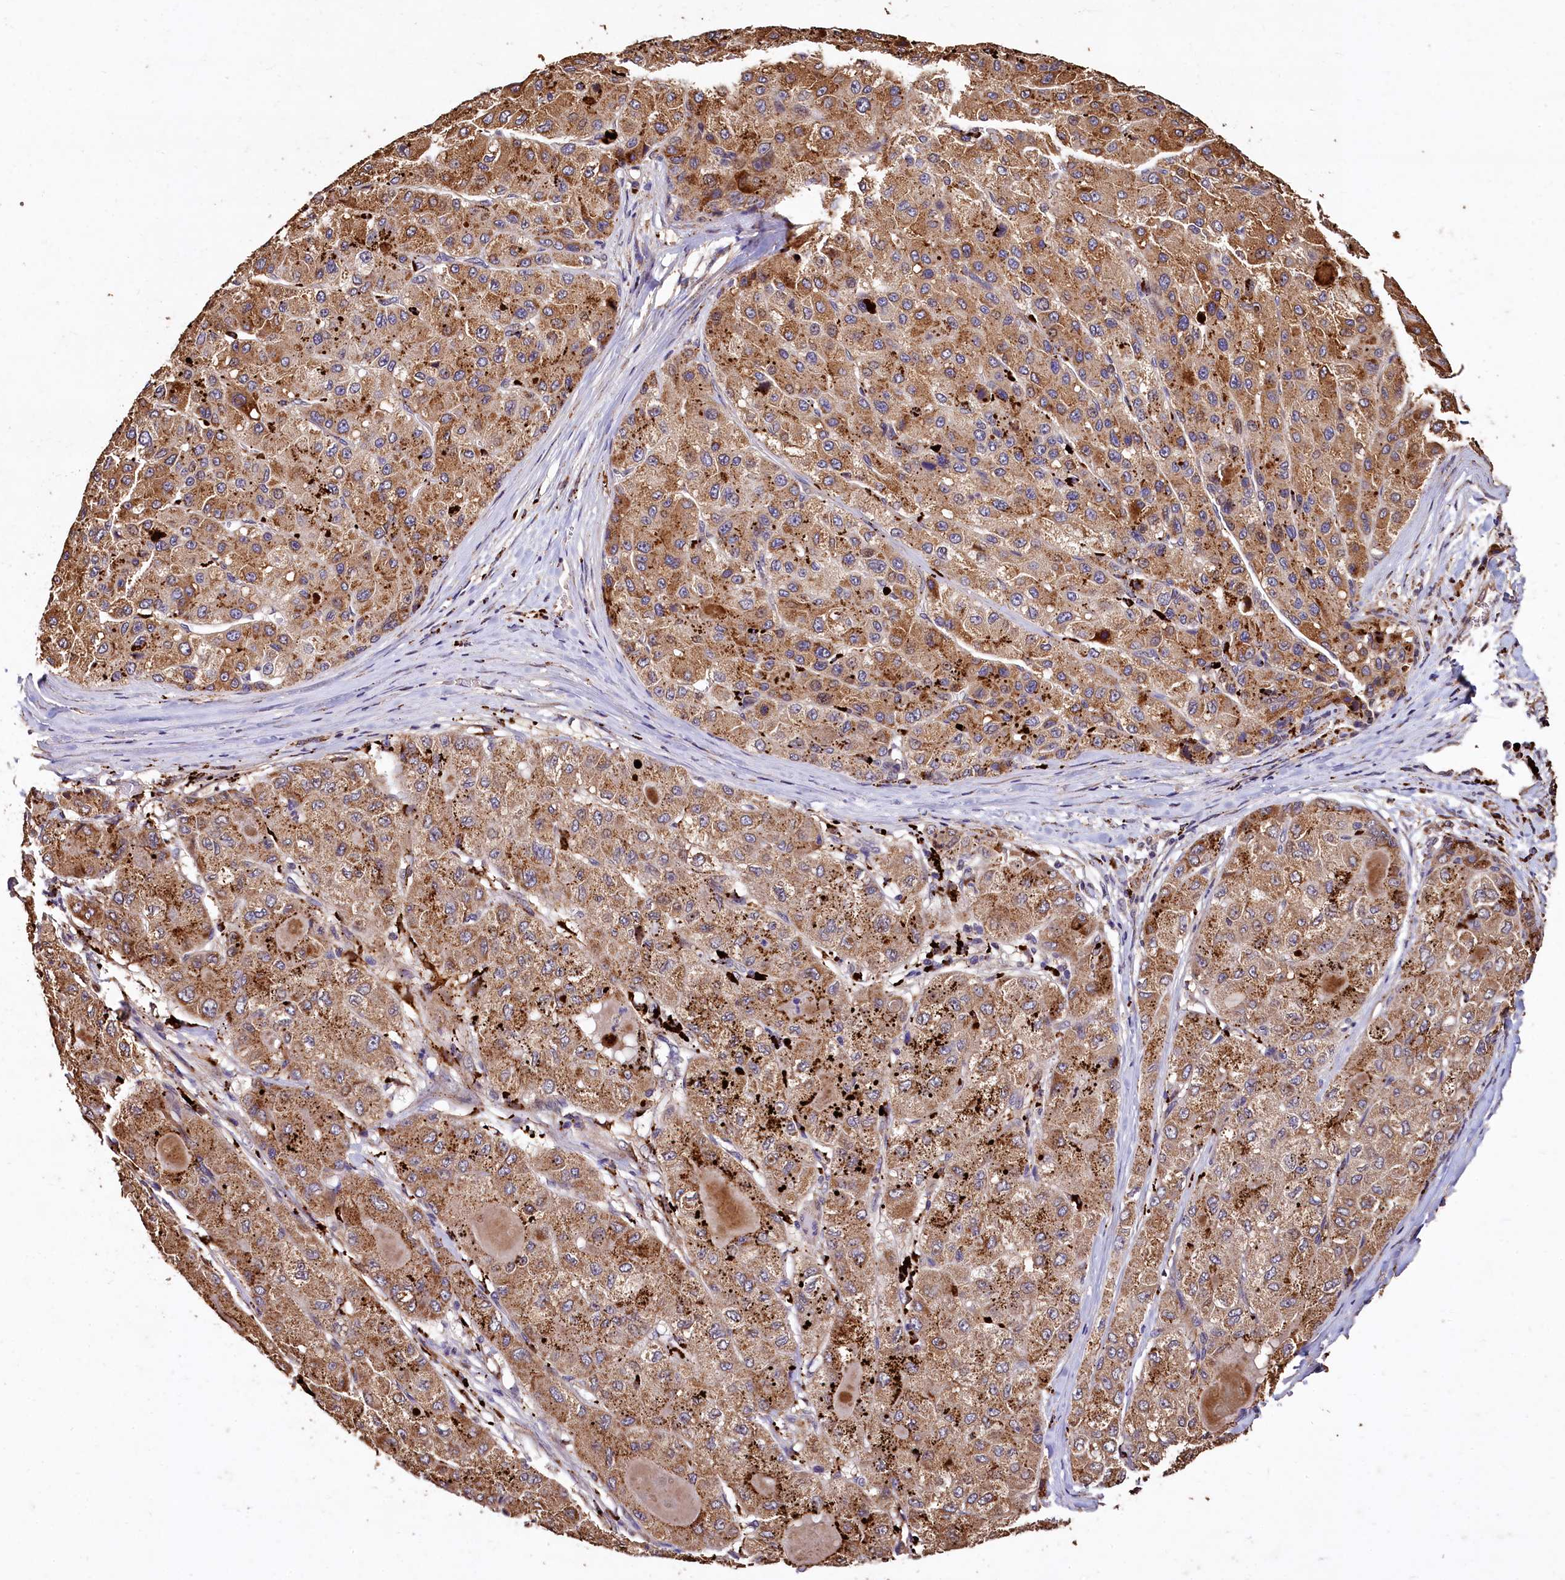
{"staining": {"intensity": "moderate", "quantity": ">75%", "location": "cytoplasmic/membranous"}, "tissue": "liver cancer", "cell_type": "Tumor cells", "image_type": "cancer", "snomed": [{"axis": "morphology", "description": "Carcinoma, Hepatocellular, NOS"}, {"axis": "topography", "description": "Liver"}], "caption": "Immunohistochemical staining of liver hepatocellular carcinoma exhibits medium levels of moderate cytoplasmic/membranous positivity in approximately >75% of tumor cells. The staining is performed using DAB (3,3'-diaminobenzidine) brown chromogen to label protein expression. The nuclei are counter-stained blue using hematoxylin.", "gene": "LSM4", "patient": {"sex": "male", "age": 80}}